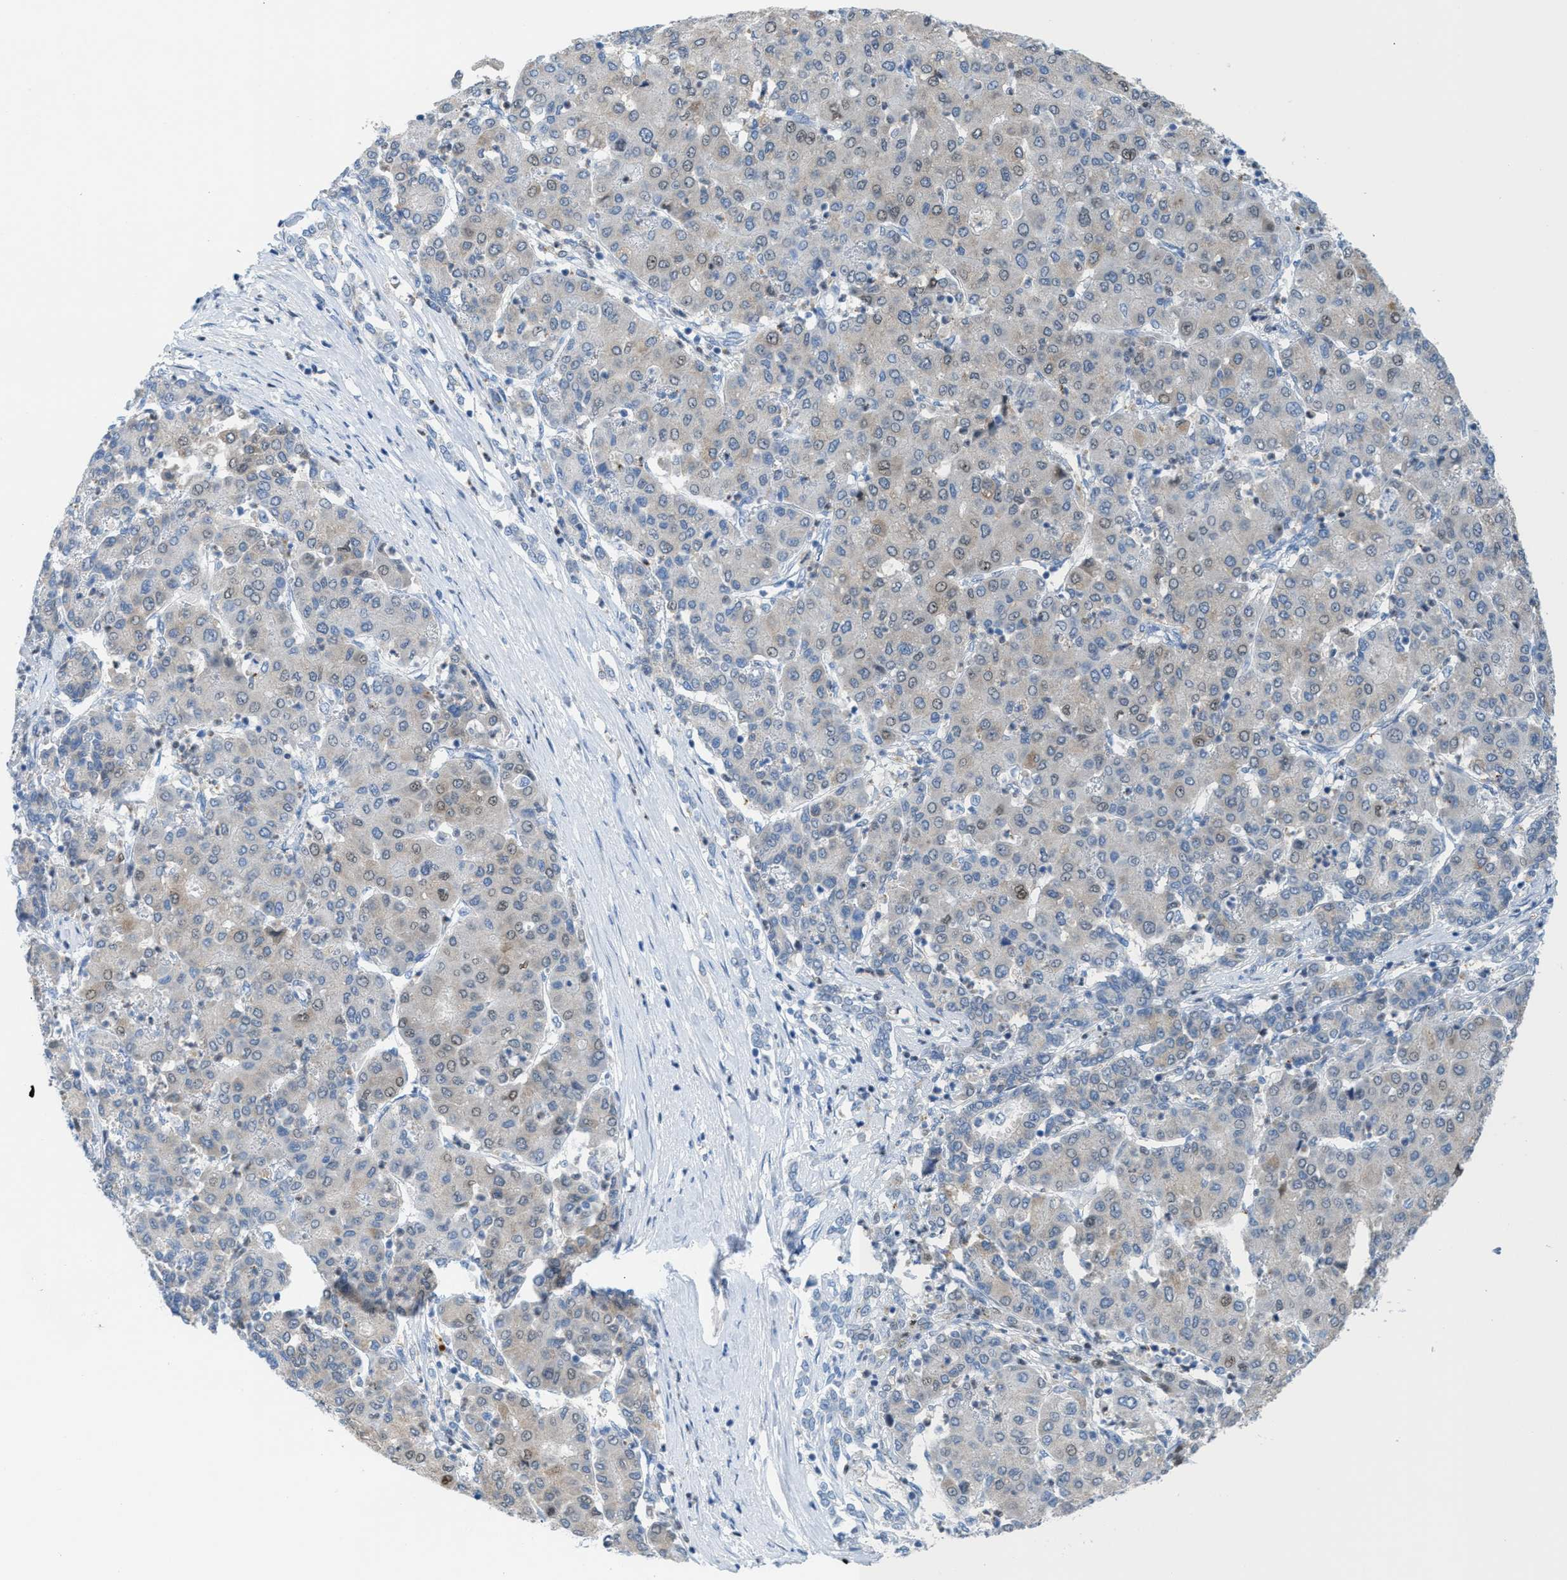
{"staining": {"intensity": "weak", "quantity": "<25%", "location": "nuclear"}, "tissue": "liver cancer", "cell_type": "Tumor cells", "image_type": "cancer", "snomed": [{"axis": "morphology", "description": "Carcinoma, Hepatocellular, NOS"}, {"axis": "topography", "description": "Liver"}], "caption": "Immunohistochemistry (IHC) micrograph of hepatocellular carcinoma (liver) stained for a protein (brown), which displays no positivity in tumor cells.", "gene": "PPM1D", "patient": {"sex": "male", "age": 65}}